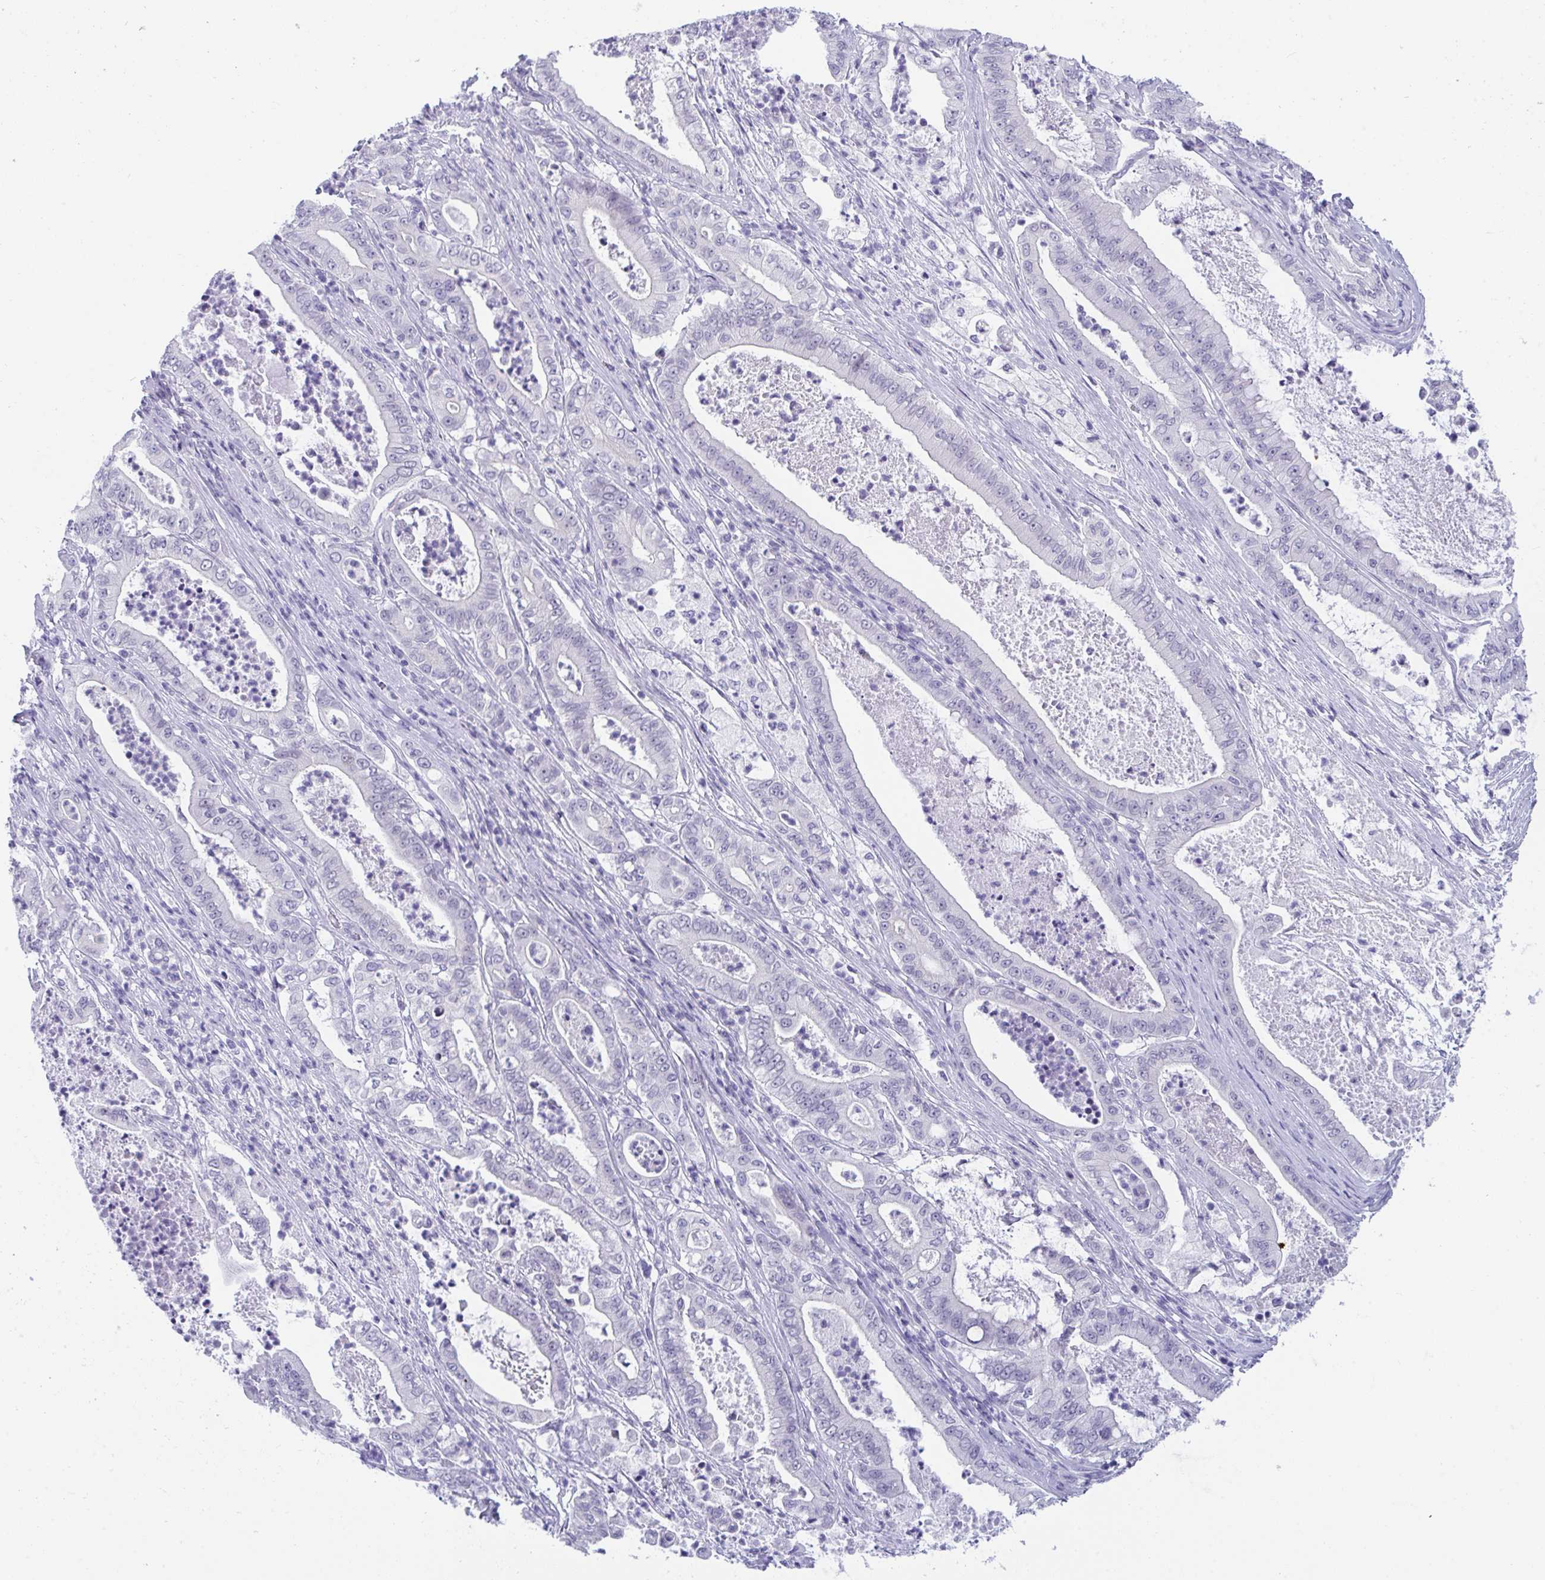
{"staining": {"intensity": "negative", "quantity": "none", "location": "none"}, "tissue": "pancreatic cancer", "cell_type": "Tumor cells", "image_type": "cancer", "snomed": [{"axis": "morphology", "description": "Adenocarcinoma, NOS"}, {"axis": "topography", "description": "Pancreas"}], "caption": "High power microscopy histopathology image of an immunohistochemistry histopathology image of pancreatic cancer (adenocarcinoma), revealing no significant expression in tumor cells. (DAB immunohistochemistry (IHC) visualized using brightfield microscopy, high magnification).", "gene": "BMAL2", "patient": {"sex": "male", "age": 71}}